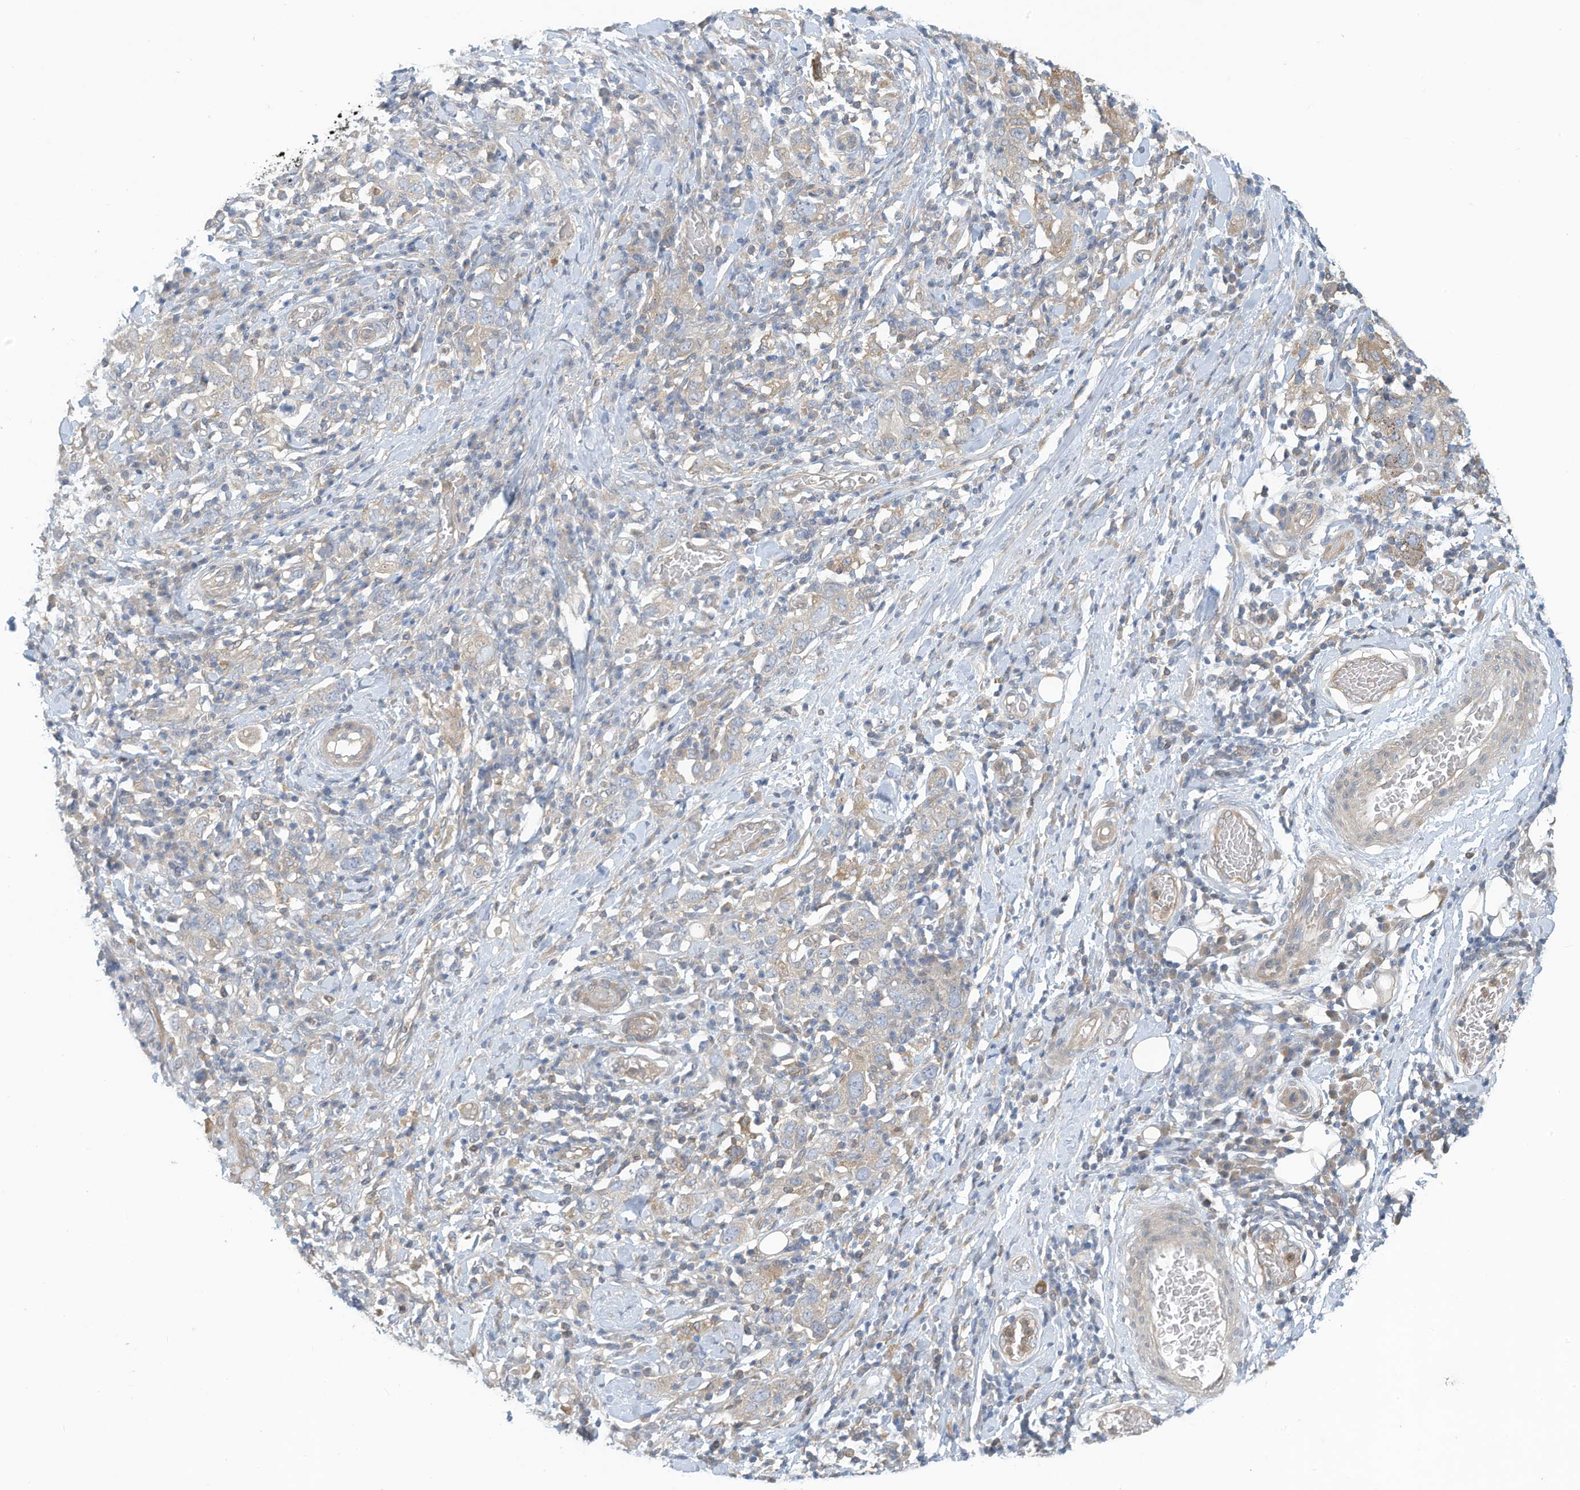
{"staining": {"intensity": "negative", "quantity": "none", "location": "none"}, "tissue": "stomach cancer", "cell_type": "Tumor cells", "image_type": "cancer", "snomed": [{"axis": "morphology", "description": "Adenocarcinoma, NOS"}, {"axis": "topography", "description": "Stomach, upper"}], "caption": "Tumor cells show no significant positivity in stomach adenocarcinoma.", "gene": "ADI1", "patient": {"sex": "male", "age": 62}}